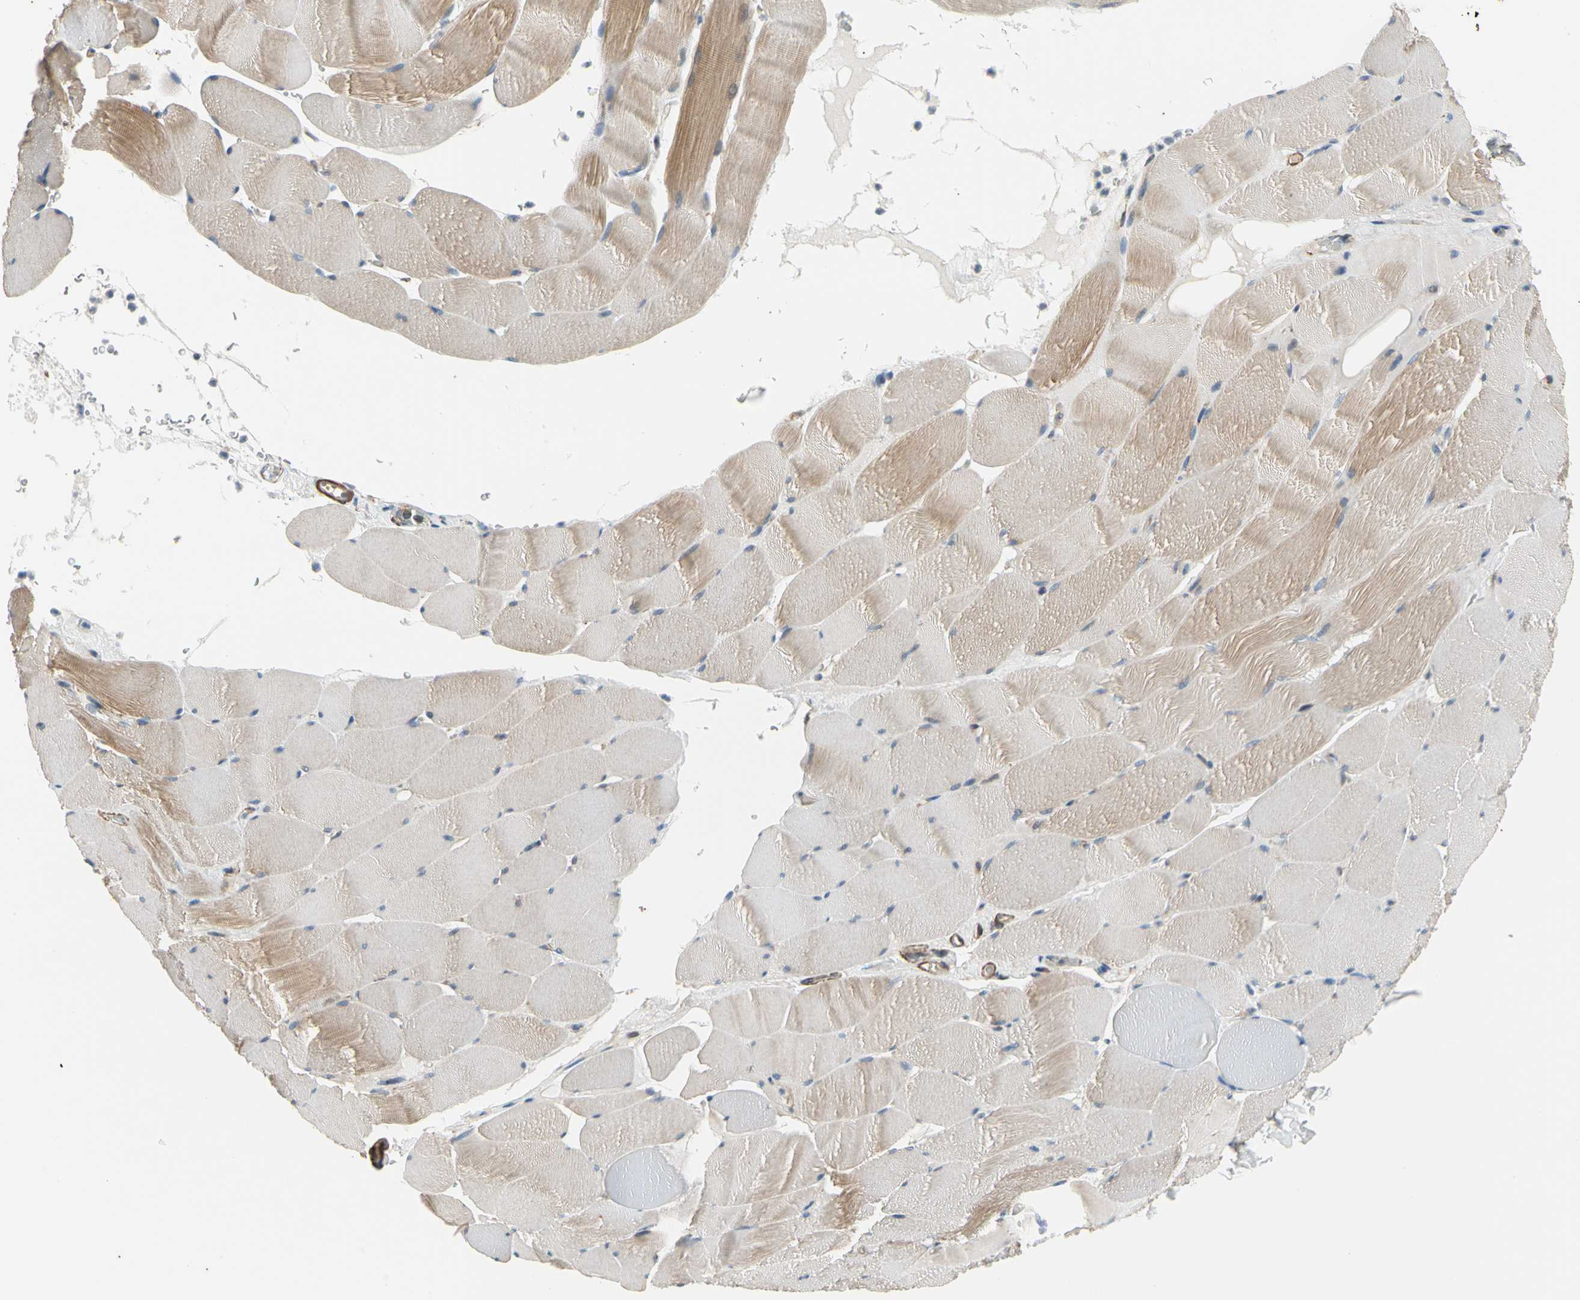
{"staining": {"intensity": "moderate", "quantity": "25%-75%", "location": "cytoplasmic/membranous"}, "tissue": "skeletal muscle", "cell_type": "Myocytes", "image_type": "normal", "snomed": [{"axis": "morphology", "description": "Normal tissue, NOS"}, {"axis": "topography", "description": "Skeletal muscle"}], "caption": "Immunohistochemistry (IHC) image of benign skeletal muscle stained for a protein (brown), which demonstrates medium levels of moderate cytoplasmic/membranous expression in about 25%-75% of myocytes.", "gene": "LIMK2", "patient": {"sex": "male", "age": 62}}